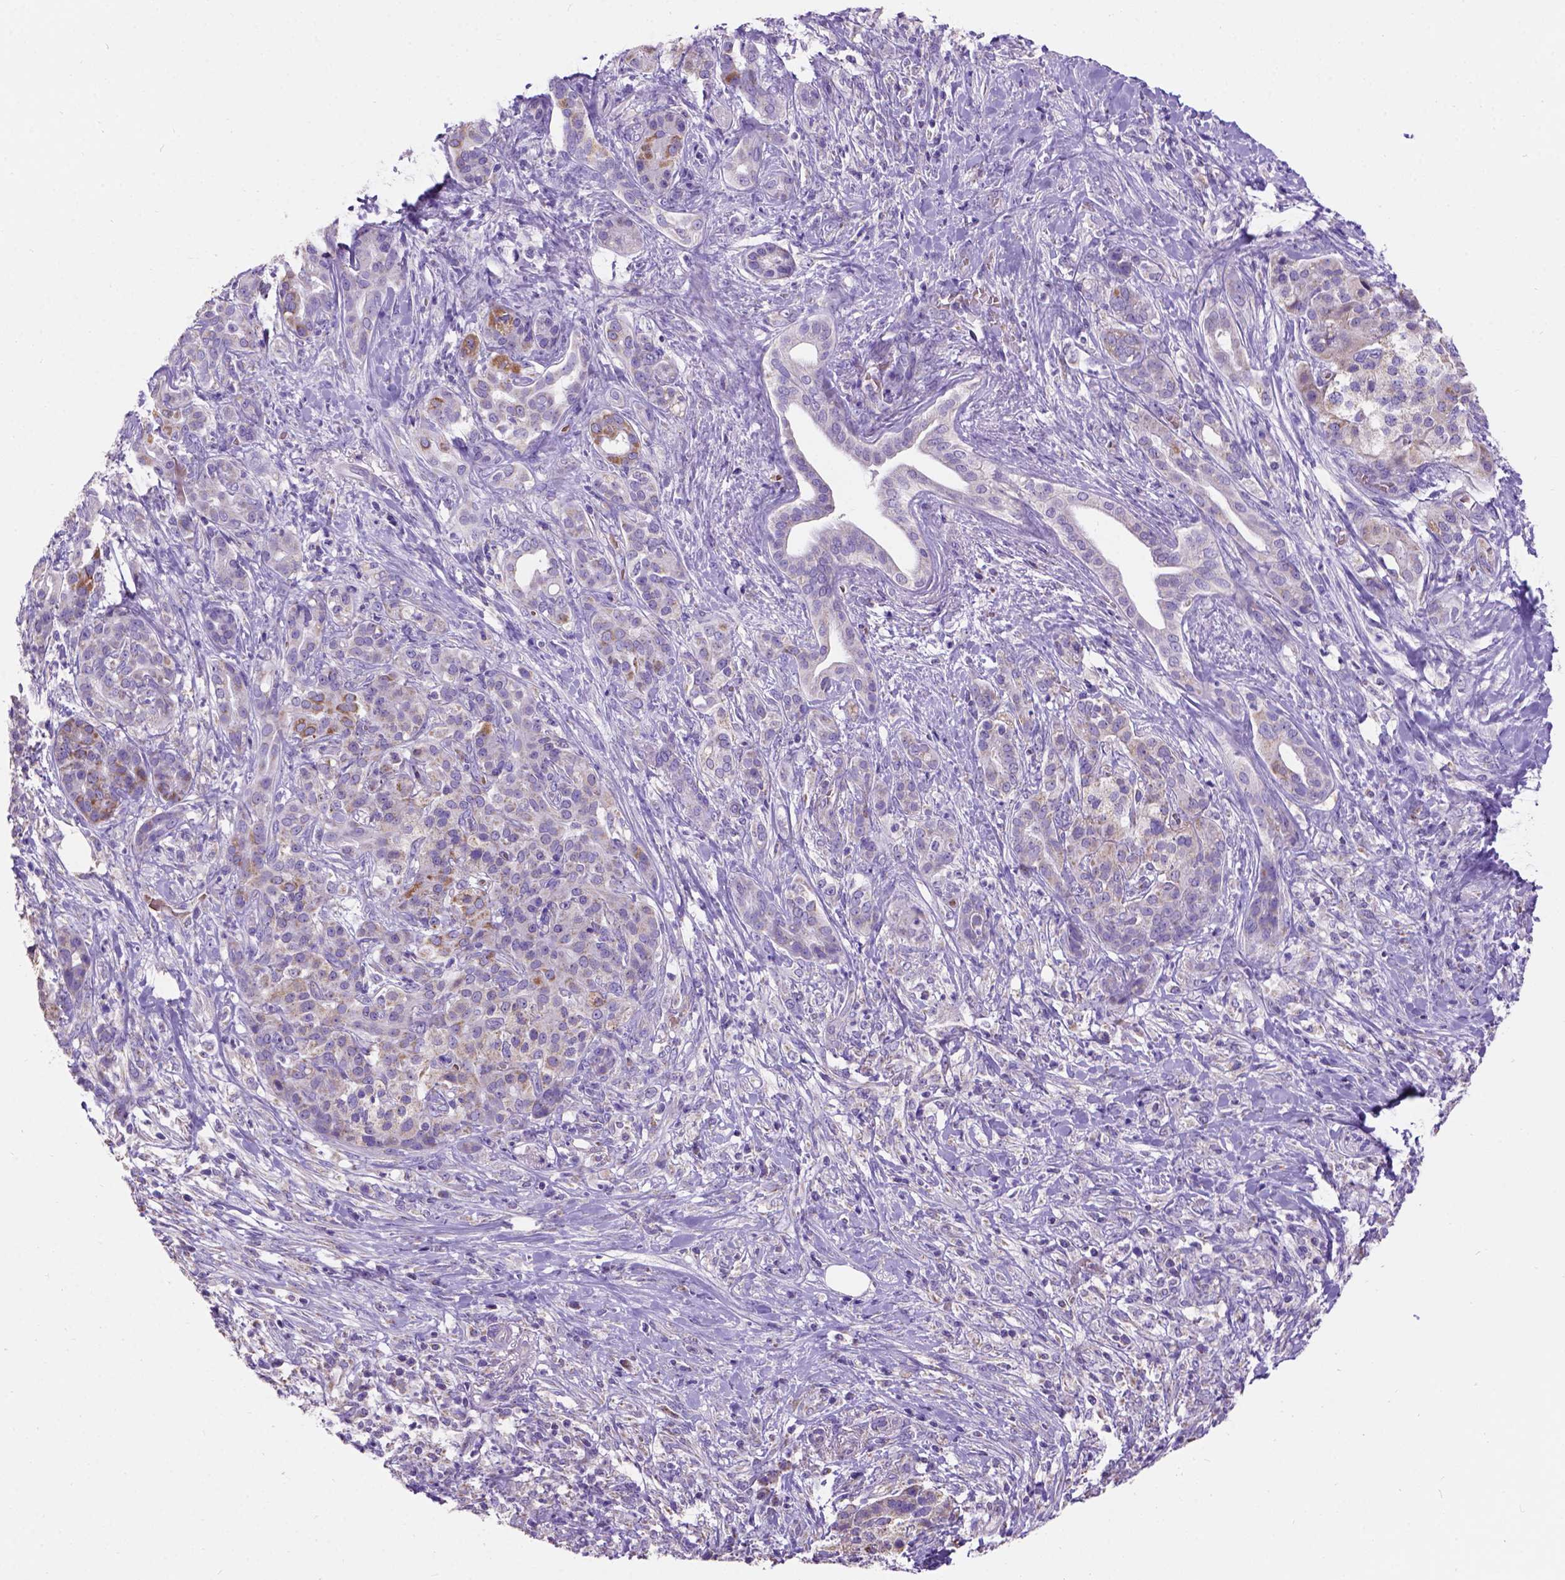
{"staining": {"intensity": "moderate", "quantity": "<25%", "location": "cytoplasmic/membranous"}, "tissue": "pancreatic cancer", "cell_type": "Tumor cells", "image_type": "cancer", "snomed": [{"axis": "morphology", "description": "Normal tissue, NOS"}, {"axis": "morphology", "description": "Inflammation, NOS"}, {"axis": "morphology", "description": "Adenocarcinoma, NOS"}, {"axis": "topography", "description": "Pancreas"}], "caption": "Protein expression by IHC demonstrates moderate cytoplasmic/membranous expression in approximately <25% of tumor cells in adenocarcinoma (pancreatic).", "gene": "L2HGDH", "patient": {"sex": "male", "age": 57}}